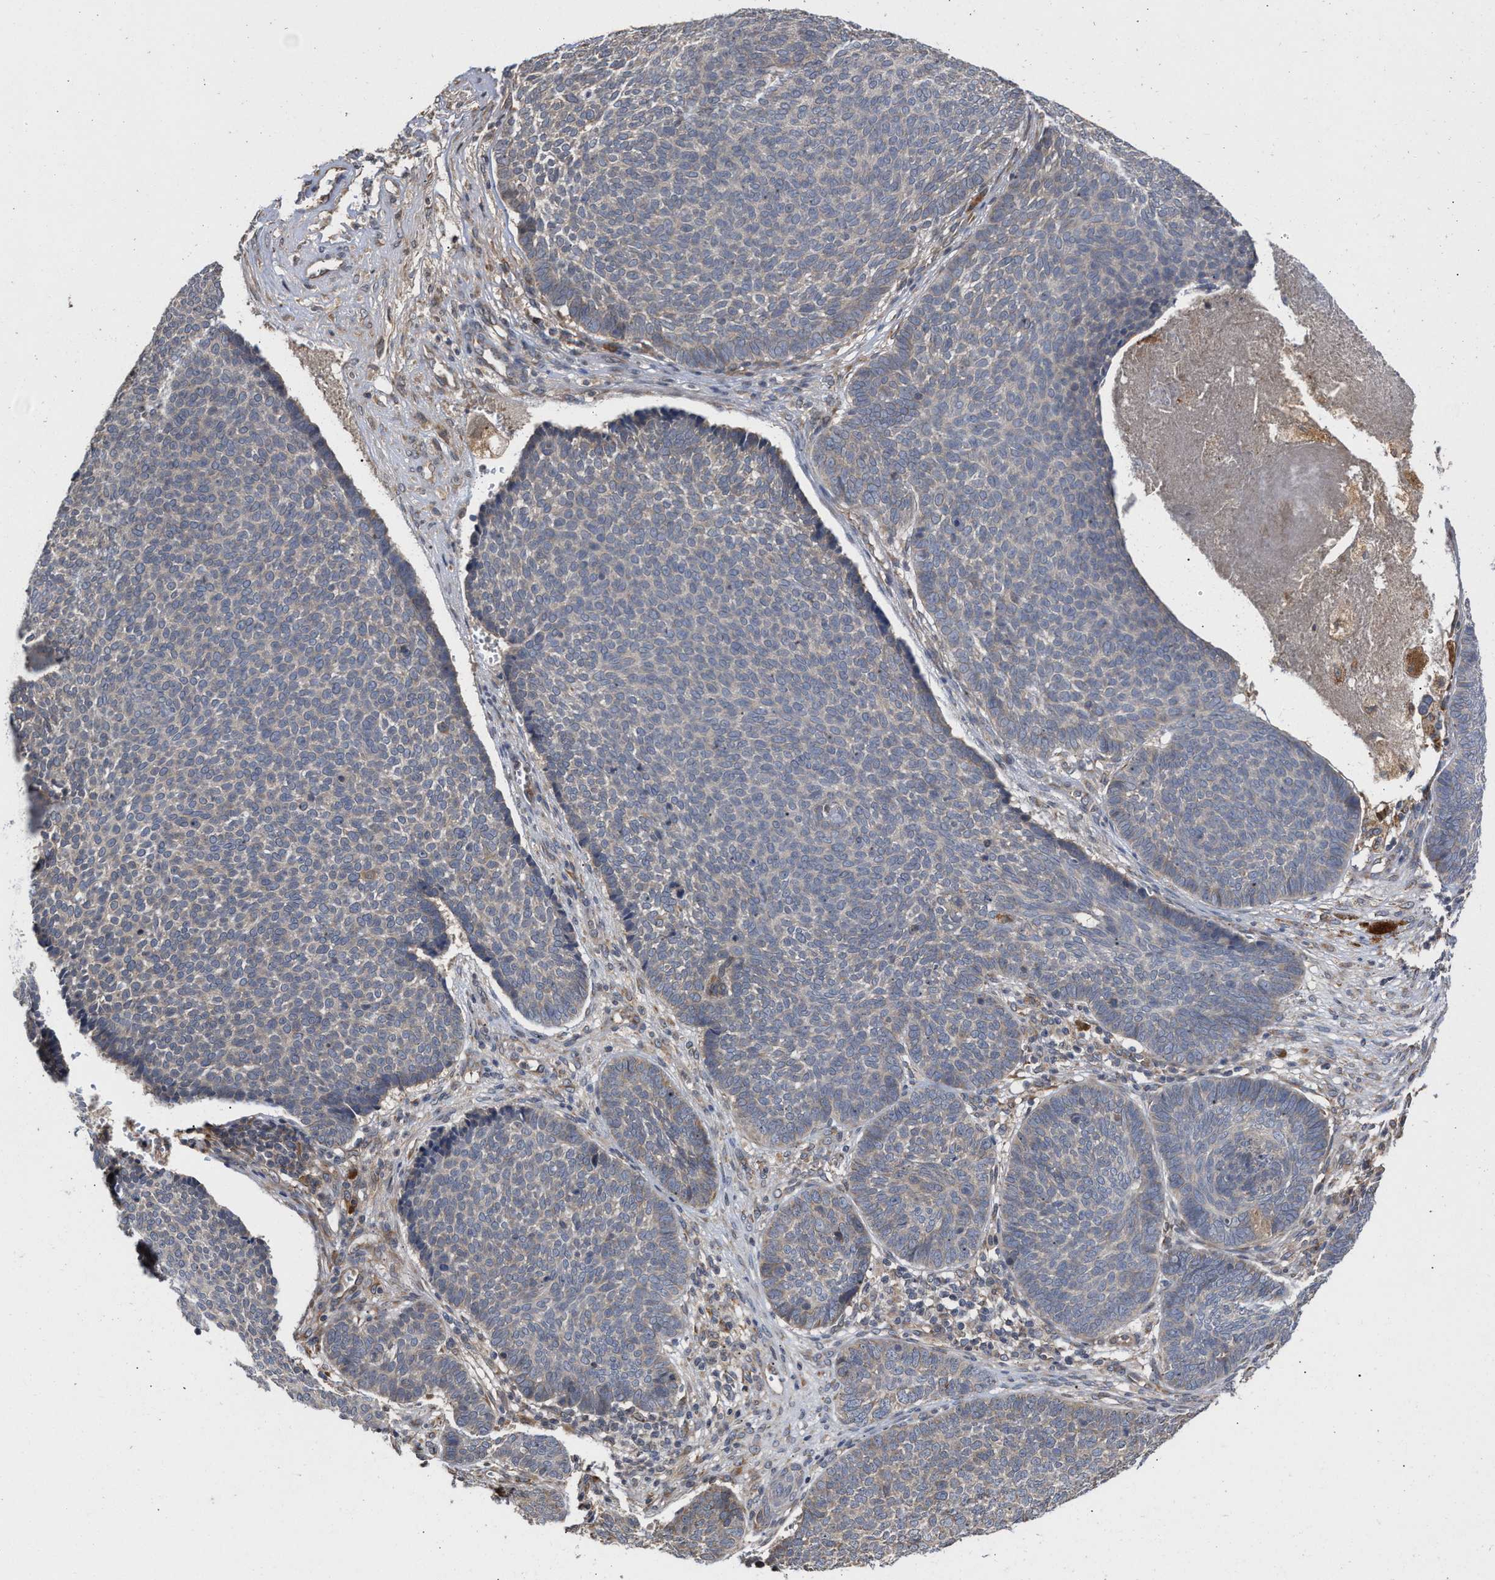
{"staining": {"intensity": "weak", "quantity": "25%-75%", "location": "cytoplasmic/membranous"}, "tissue": "skin cancer", "cell_type": "Tumor cells", "image_type": "cancer", "snomed": [{"axis": "morphology", "description": "Basal cell carcinoma"}, {"axis": "topography", "description": "Skin"}], "caption": "Immunohistochemistry (IHC) micrograph of human skin basal cell carcinoma stained for a protein (brown), which displays low levels of weak cytoplasmic/membranous positivity in approximately 25%-75% of tumor cells.", "gene": "SAR1A", "patient": {"sex": "male", "age": 84}}